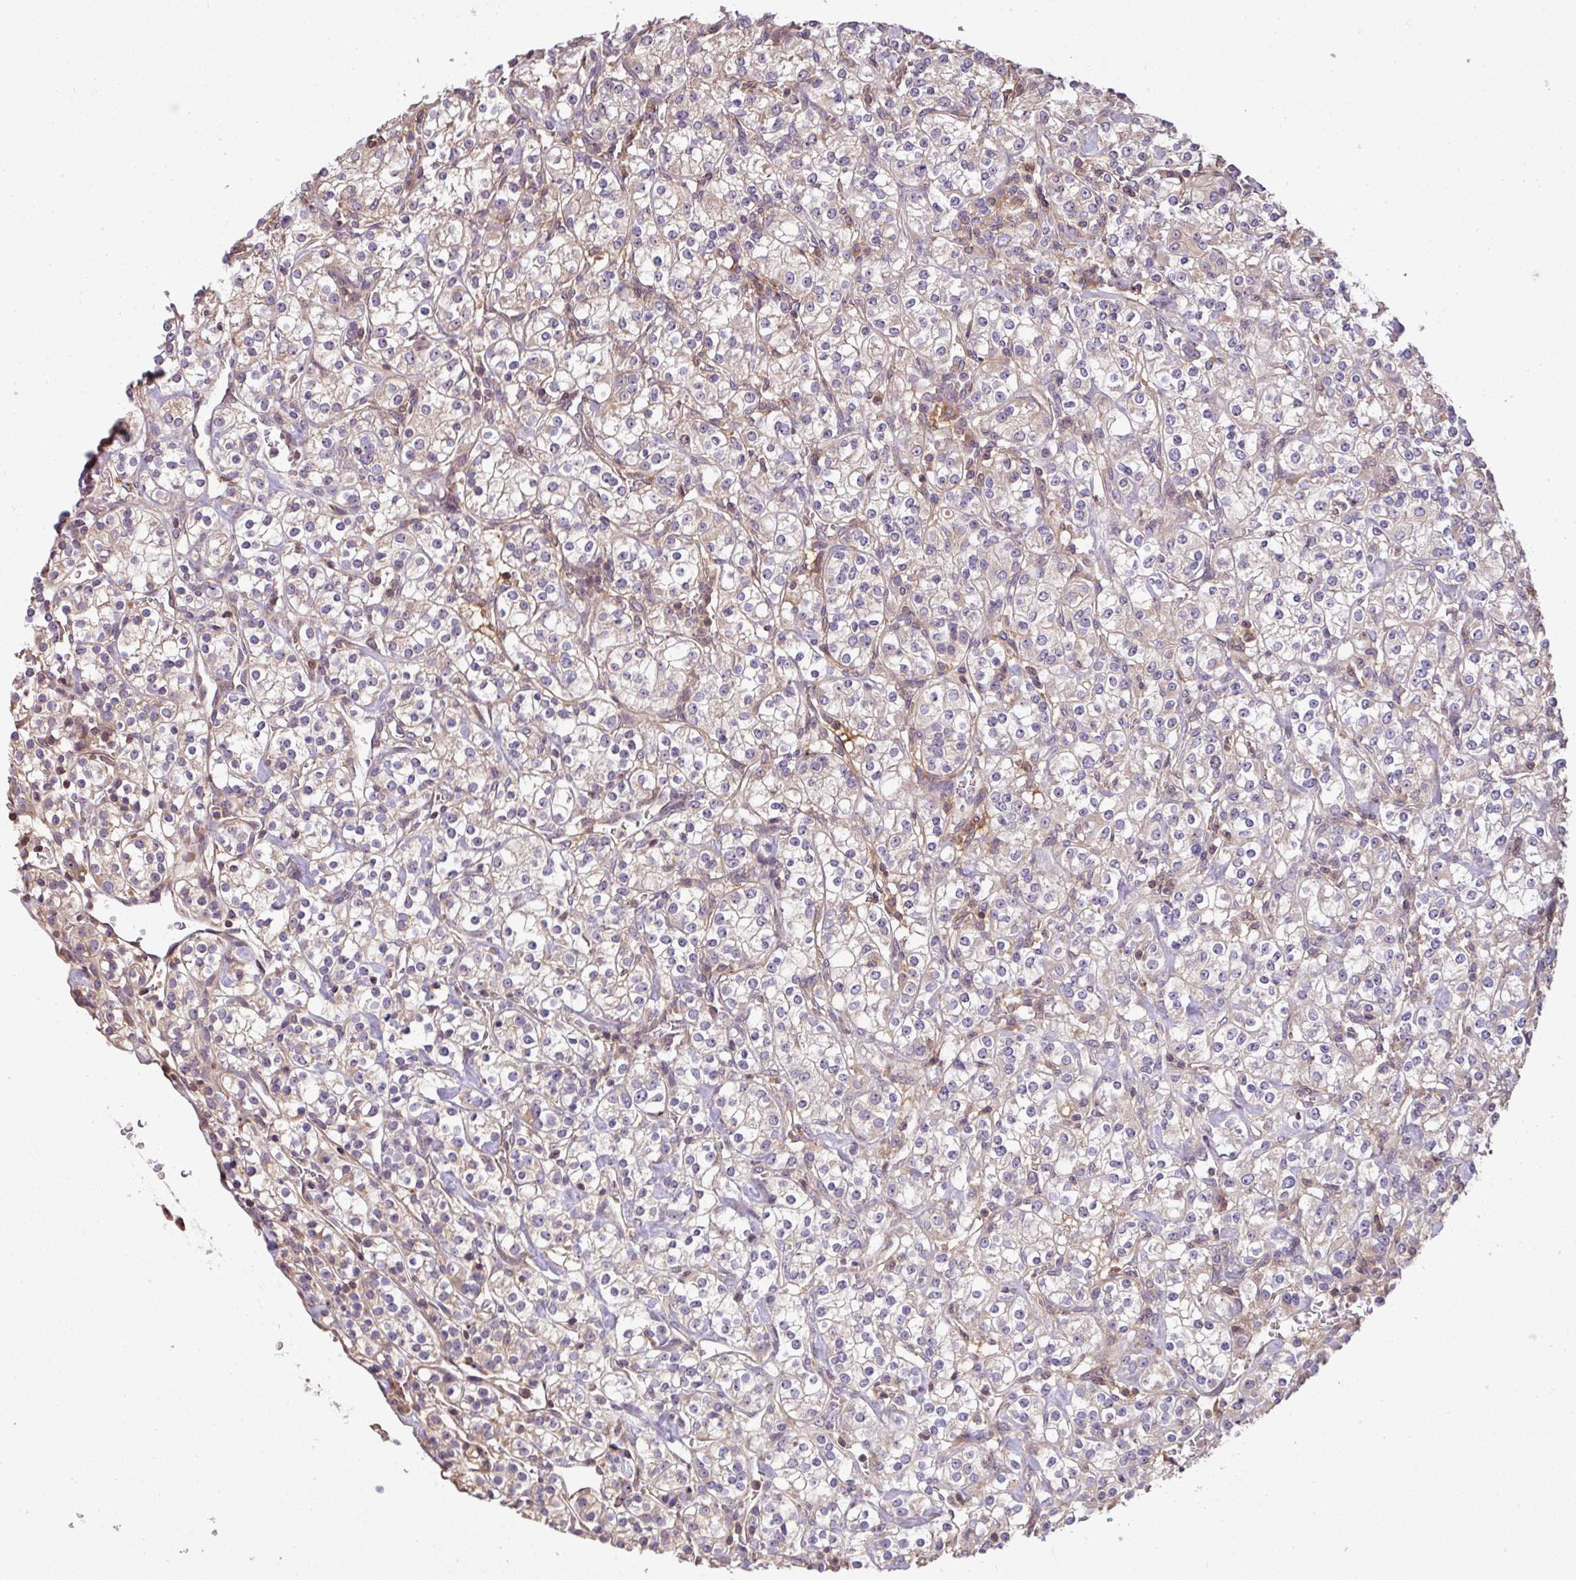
{"staining": {"intensity": "weak", "quantity": "<25%", "location": "cytoplasmic/membranous"}, "tissue": "renal cancer", "cell_type": "Tumor cells", "image_type": "cancer", "snomed": [{"axis": "morphology", "description": "Adenocarcinoma, NOS"}, {"axis": "topography", "description": "Kidney"}], "caption": "The histopathology image reveals no staining of tumor cells in renal cancer (adenocarcinoma).", "gene": "VENTX", "patient": {"sex": "male", "age": 77}}